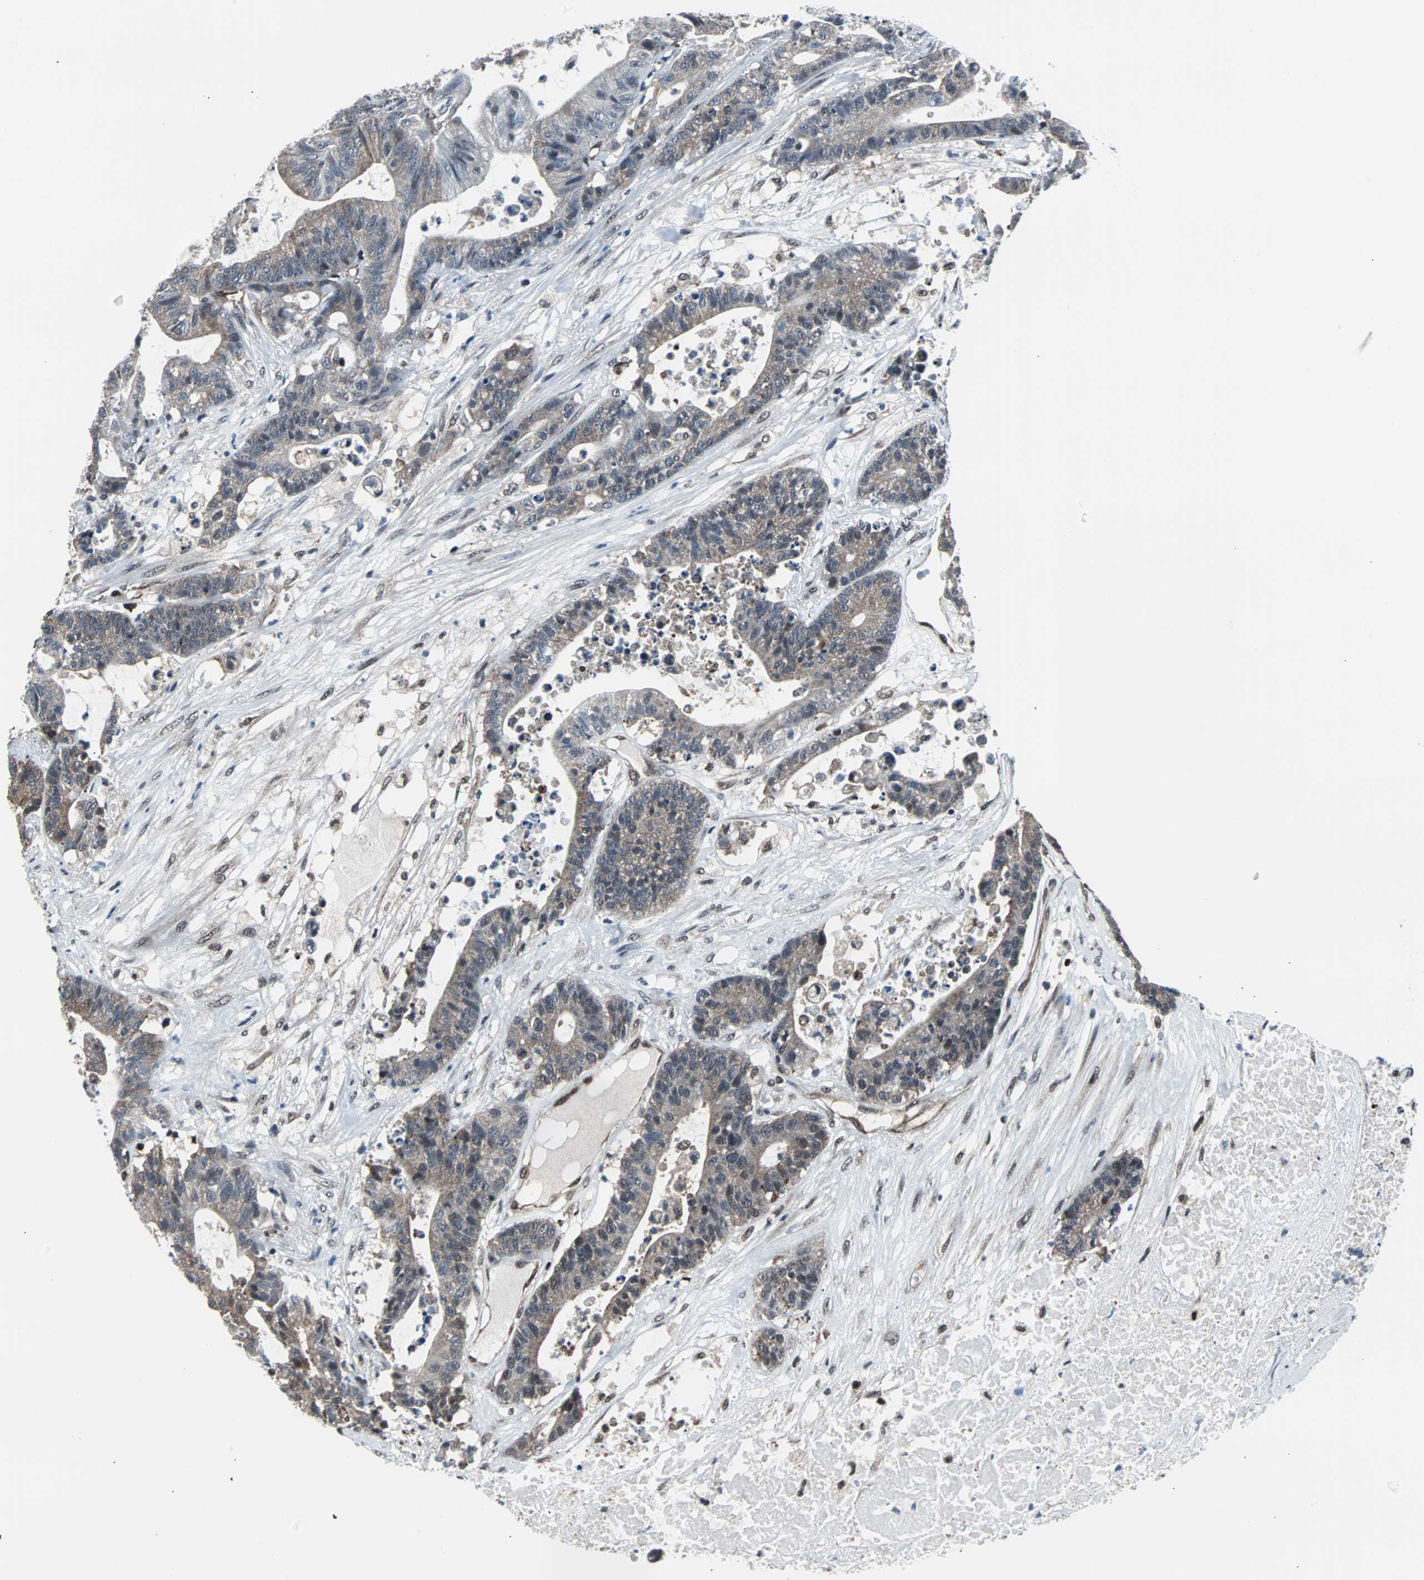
{"staining": {"intensity": "weak", "quantity": ">75%", "location": "cytoplasmic/membranous"}, "tissue": "colorectal cancer", "cell_type": "Tumor cells", "image_type": "cancer", "snomed": [{"axis": "morphology", "description": "Adenocarcinoma, NOS"}, {"axis": "topography", "description": "Colon"}], "caption": "A brown stain highlights weak cytoplasmic/membranous expression of a protein in human adenocarcinoma (colorectal) tumor cells.", "gene": "VCP", "patient": {"sex": "female", "age": 84}}